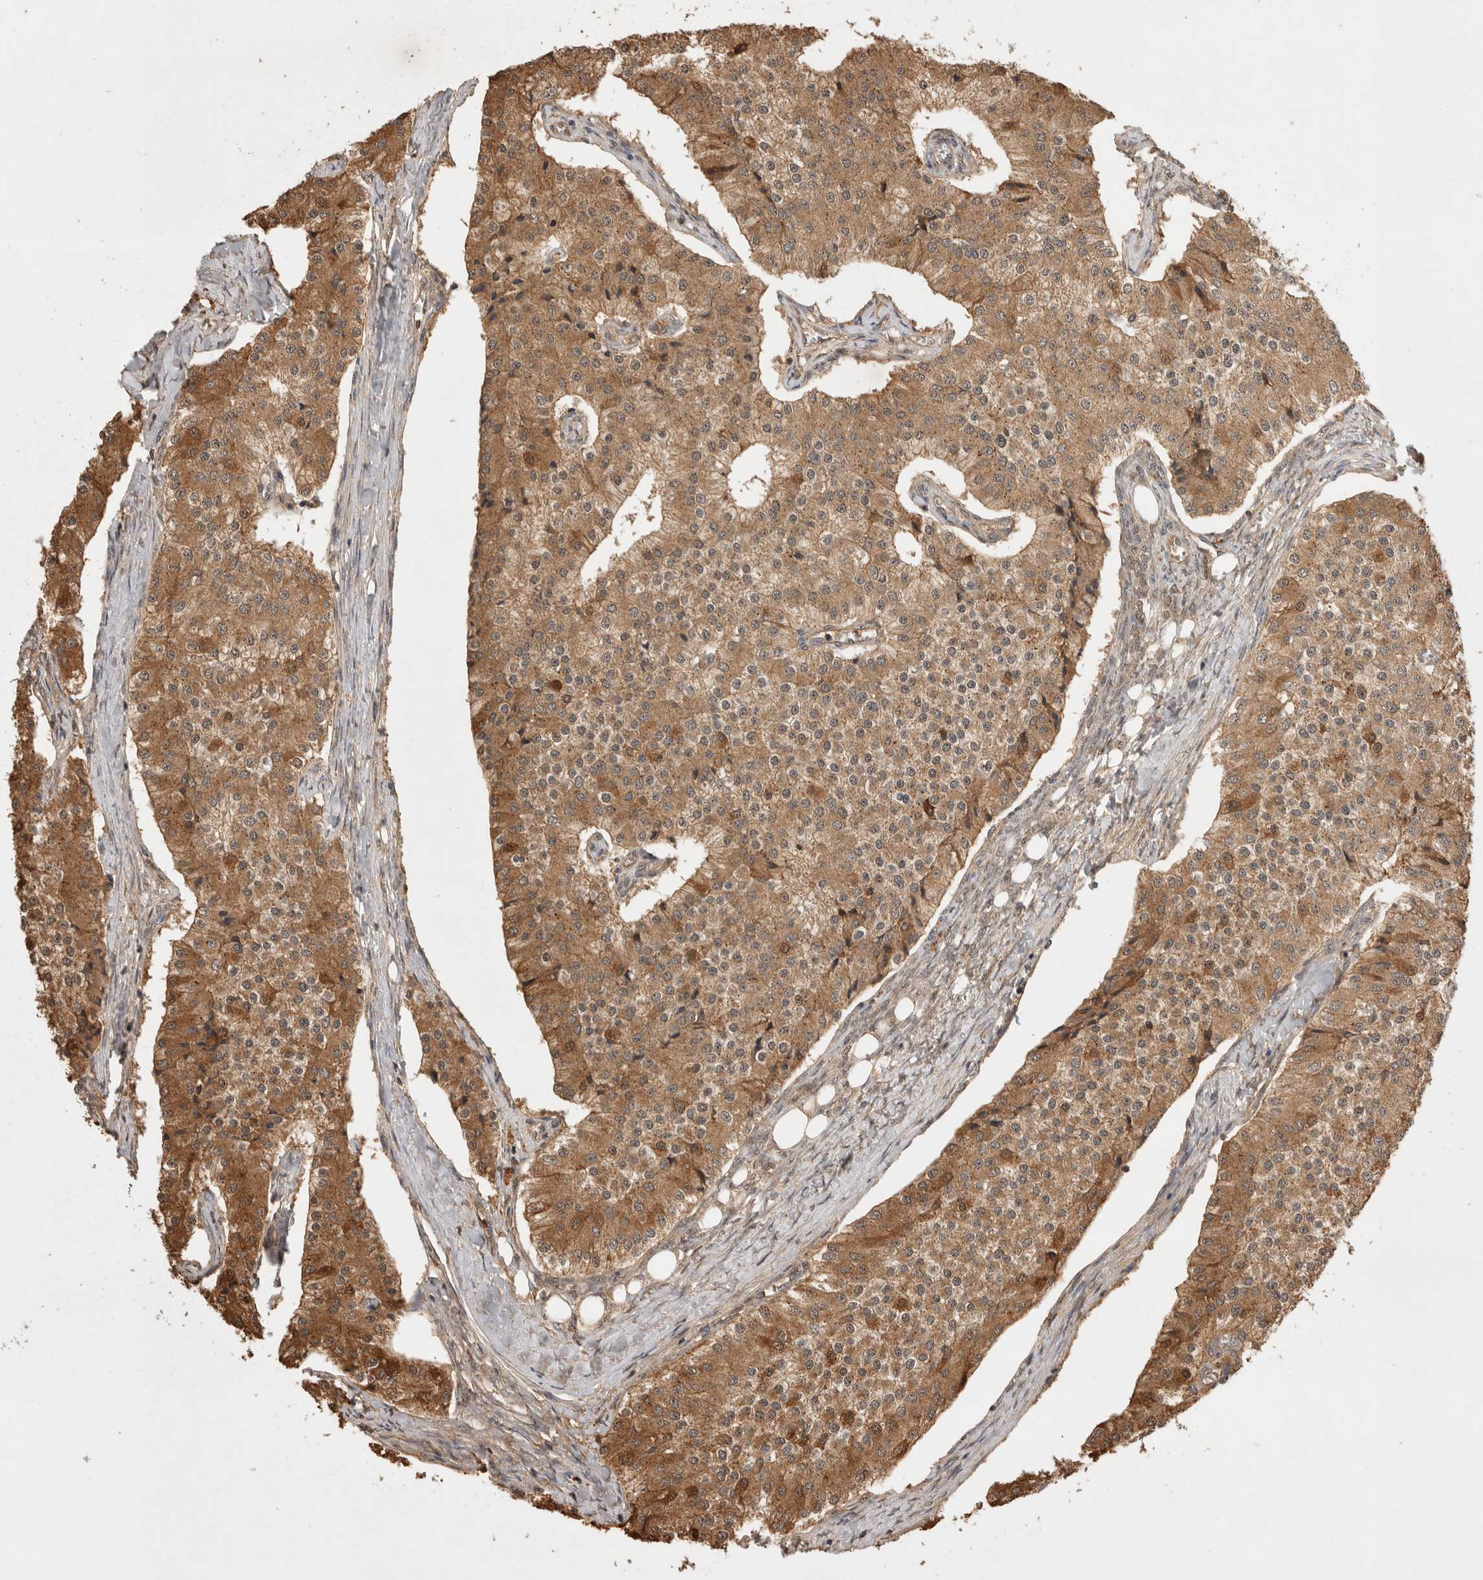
{"staining": {"intensity": "moderate", "quantity": ">75%", "location": "cytoplasmic/membranous"}, "tissue": "carcinoid", "cell_type": "Tumor cells", "image_type": "cancer", "snomed": [{"axis": "morphology", "description": "Carcinoid, malignant, NOS"}, {"axis": "topography", "description": "Colon"}], "caption": "Tumor cells demonstrate medium levels of moderate cytoplasmic/membranous staining in about >75% of cells in carcinoid (malignant).", "gene": "PRMT3", "patient": {"sex": "female", "age": 52}}